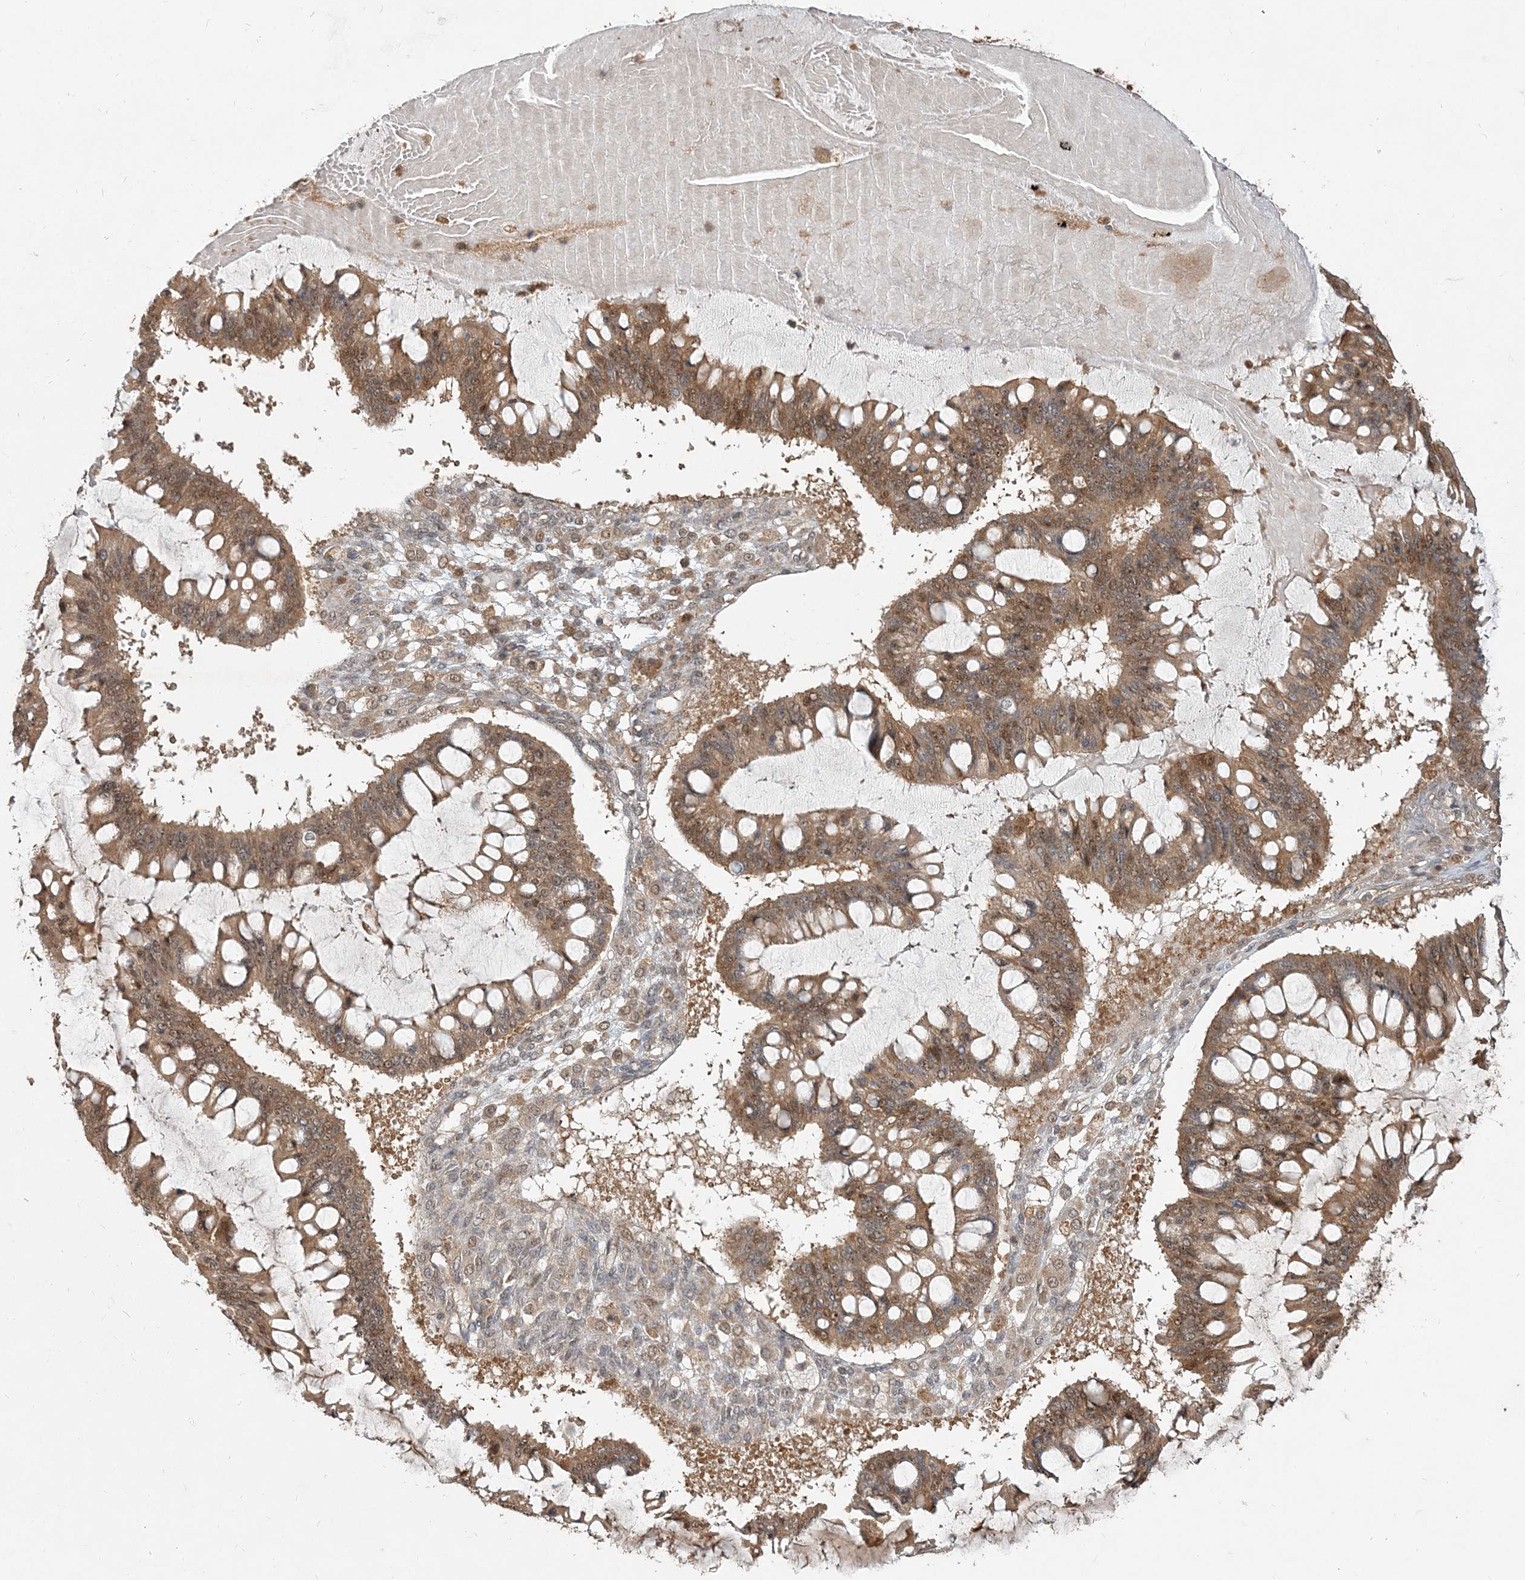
{"staining": {"intensity": "moderate", "quantity": ">75%", "location": "cytoplasmic/membranous,nuclear"}, "tissue": "ovarian cancer", "cell_type": "Tumor cells", "image_type": "cancer", "snomed": [{"axis": "morphology", "description": "Cystadenocarcinoma, mucinous, NOS"}, {"axis": "topography", "description": "Ovary"}], "caption": "About >75% of tumor cells in human ovarian cancer demonstrate moderate cytoplasmic/membranous and nuclear protein expression as visualized by brown immunohistochemical staining.", "gene": "CAB39", "patient": {"sex": "female", "age": 73}}